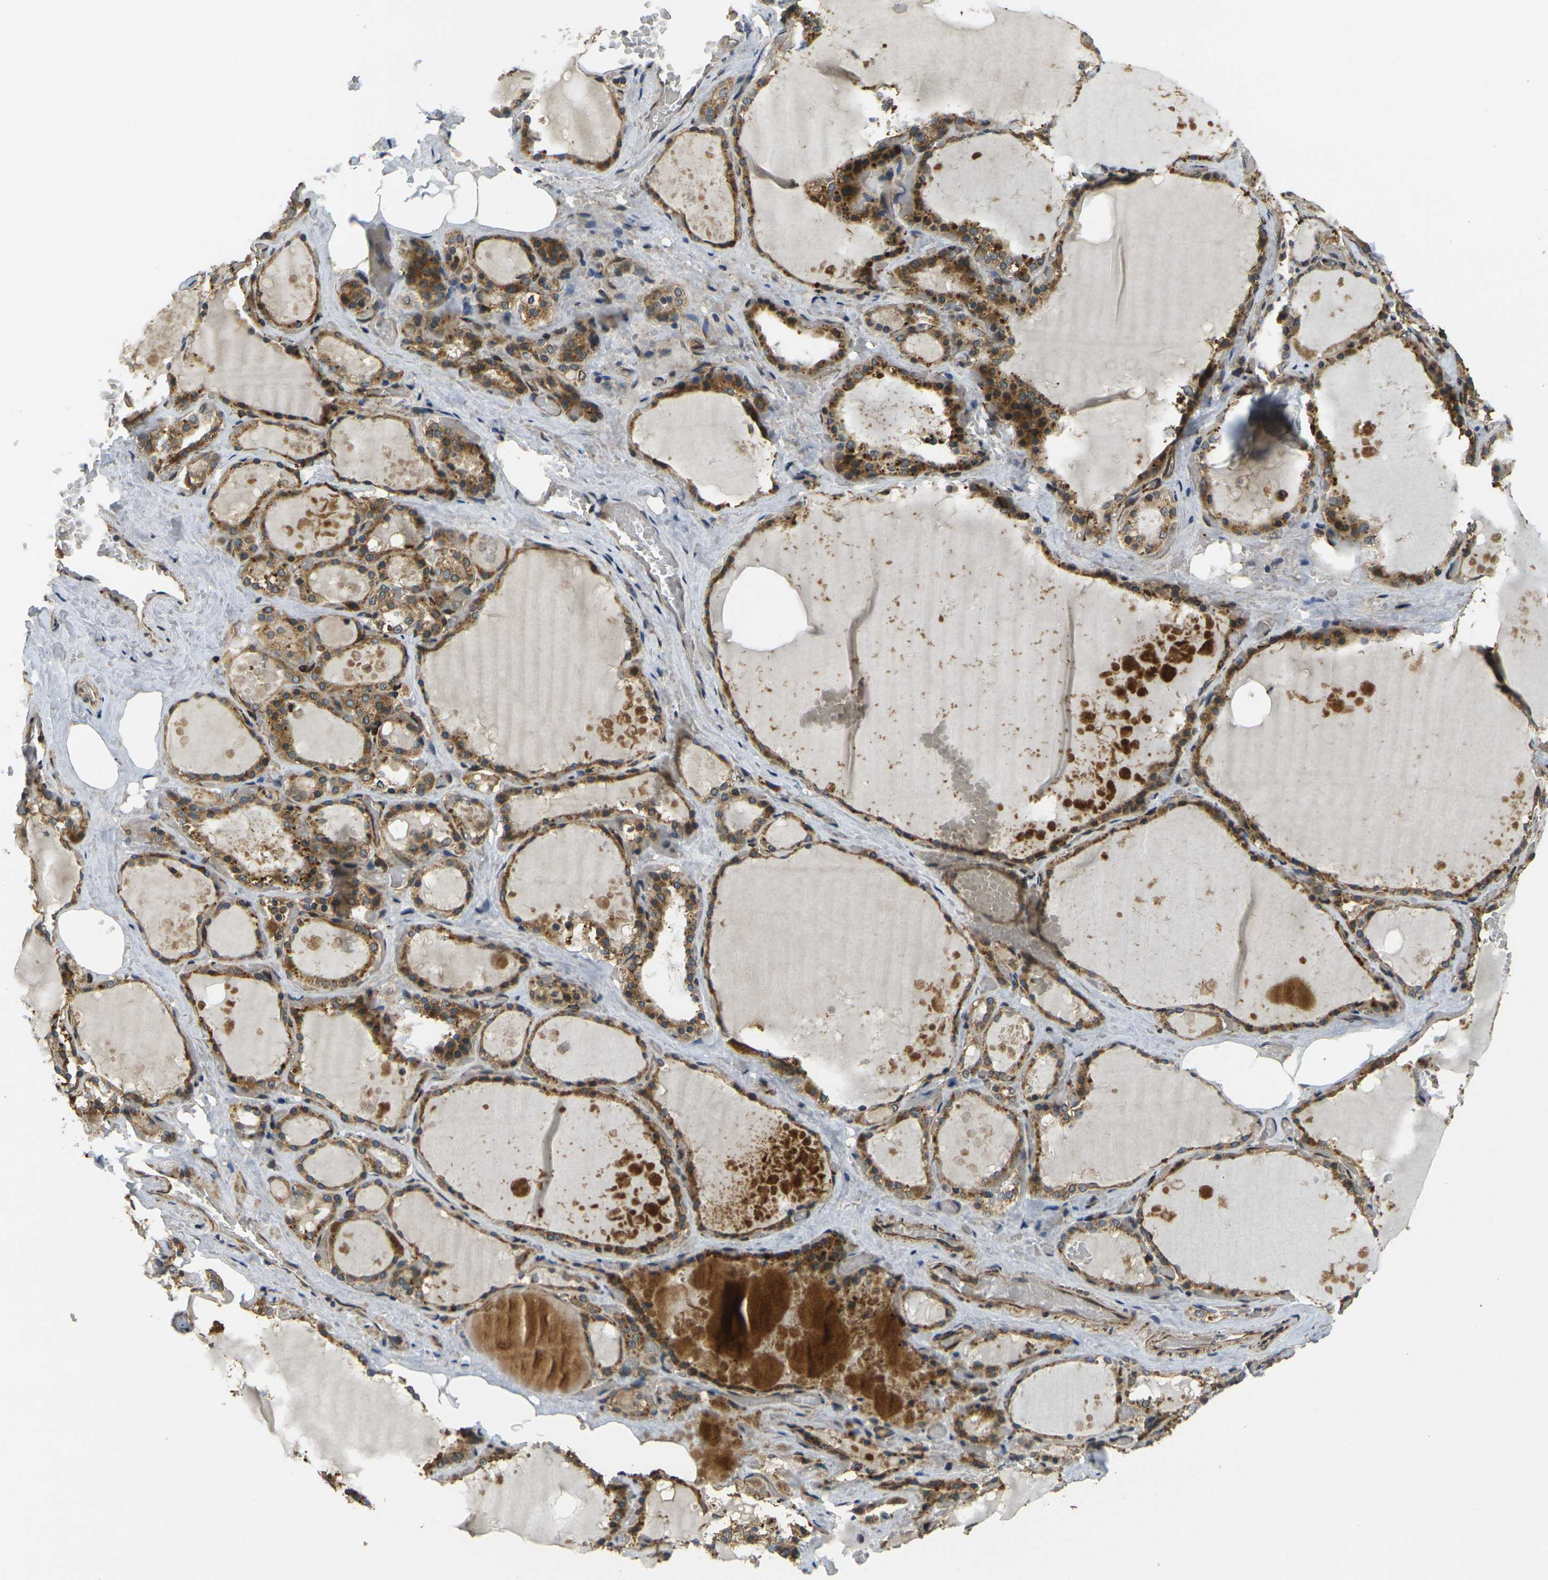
{"staining": {"intensity": "strong", "quantity": ">75%", "location": "cytoplasmic/membranous"}, "tissue": "thyroid gland", "cell_type": "Glandular cells", "image_type": "normal", "snomed": [{"axis": "morphology", "description": "Normal tissue, NOS"}, {"axis": "topography", "description": "Thyroid gland"}], "caption": "The immunohistochemical stain shows strong cytoplasmic/membranous expression in glandular cells of unremarkable thyroid gland.", "gene": "FUT11", "patient": {"sex": "male", "age": 61}}